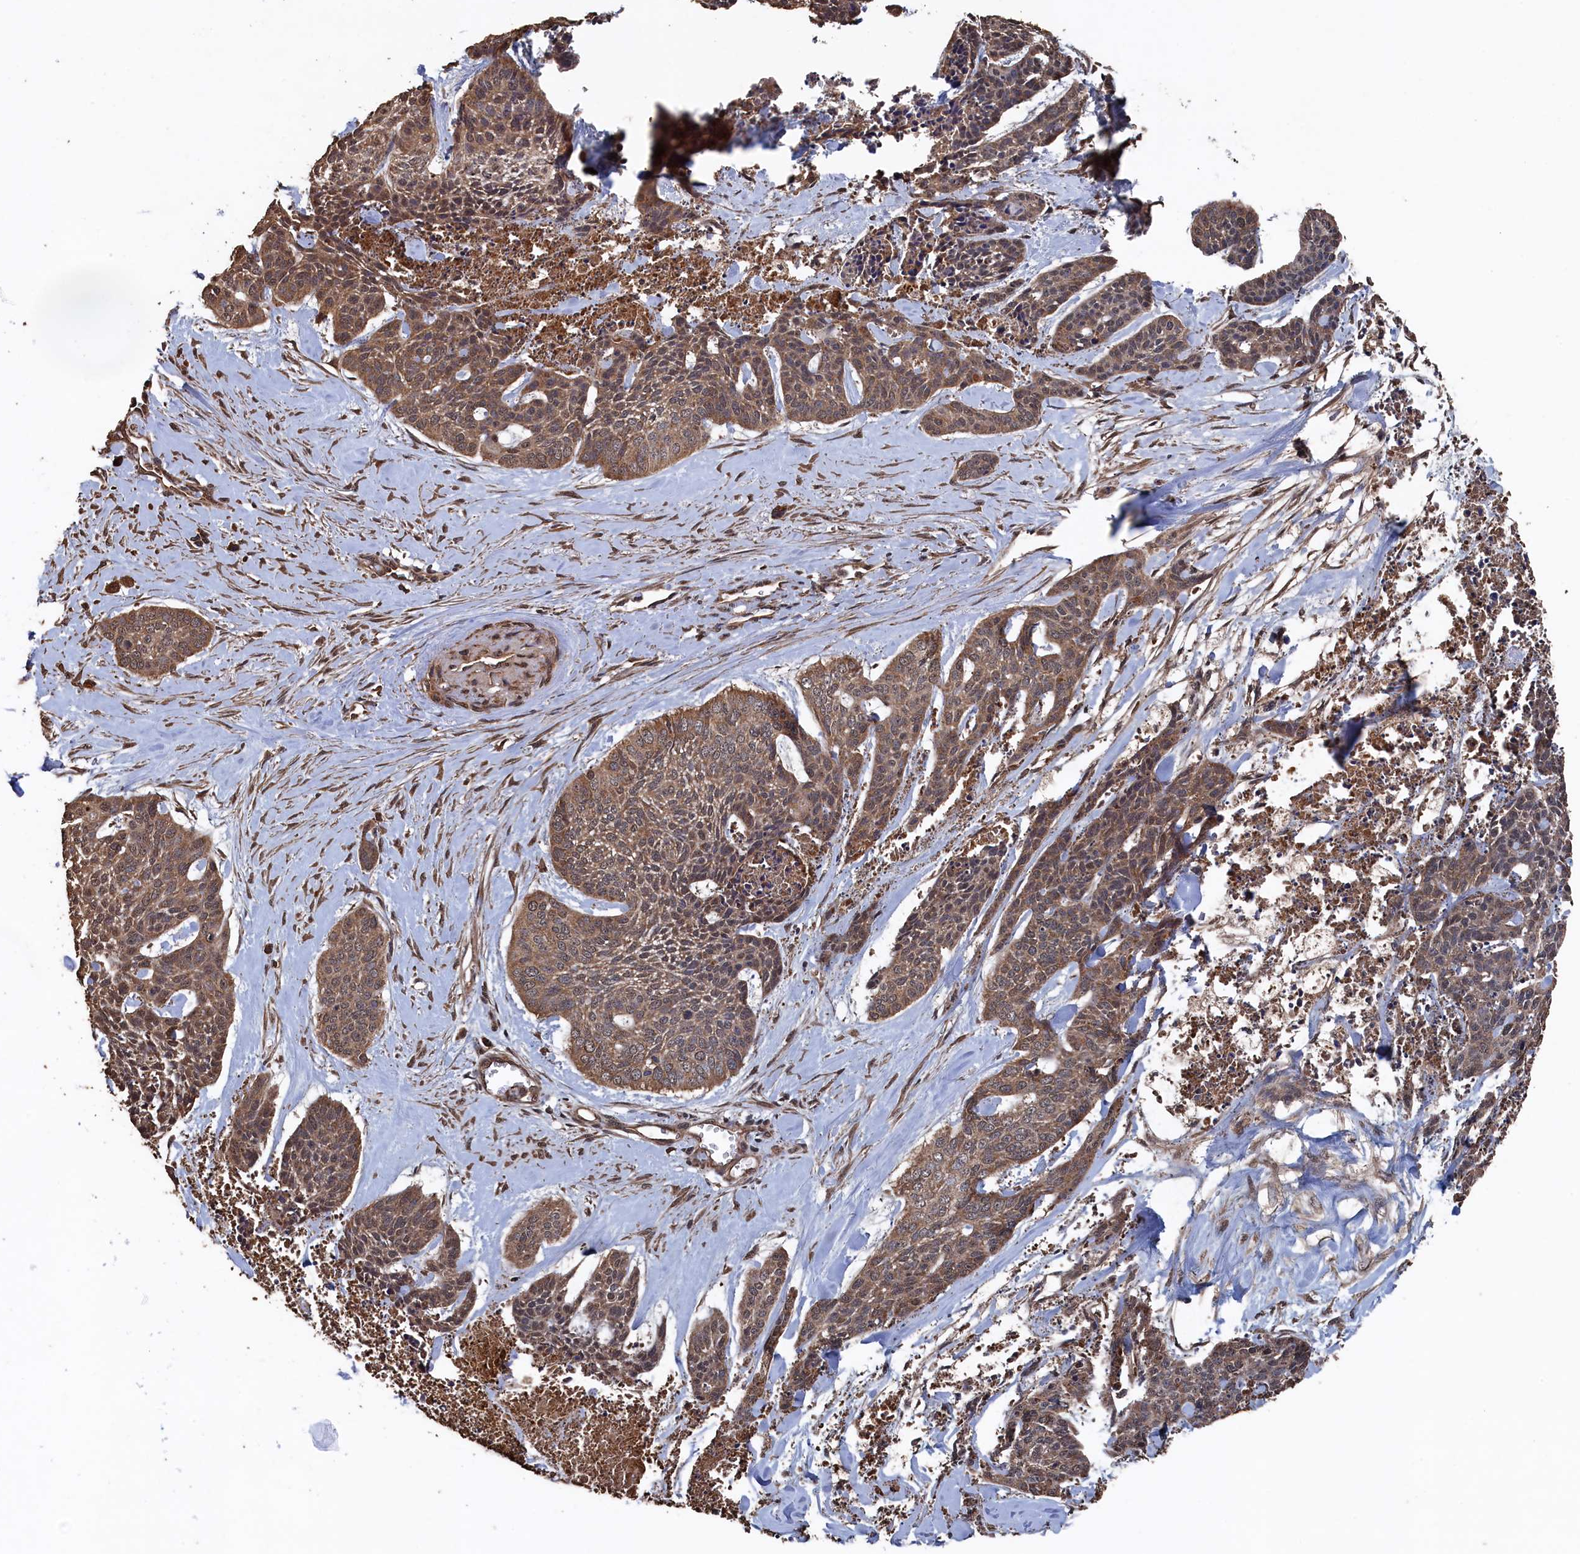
{"staining": {"intensity": "moderate", "quantity": ">75%", "location": "cytoplasmic/membranous"}, "tissue": "skin cancer", "cell_type": "Tumor cells", "image_type": "cancer", "snomed": [{"axis": "morphology", "description": "Basal cell carcinoma"}, {"axis": "topography", "description": "Skin"}], "caption": "Skin basal cell carcinoma stained with DAB (3,3'-diaminobenzidine) immunohistochemistry (IHC) displays medium levels of moderate cytoplasmic/membranous expression in approximately >75% of tumor cells. The staining is performed using DAB brown chromogen to label protein expression. The nuclei are counter-stained blue using hematoxylin.", "gene": "SNX33", "patient": {"sex": "female", "age": 64}}